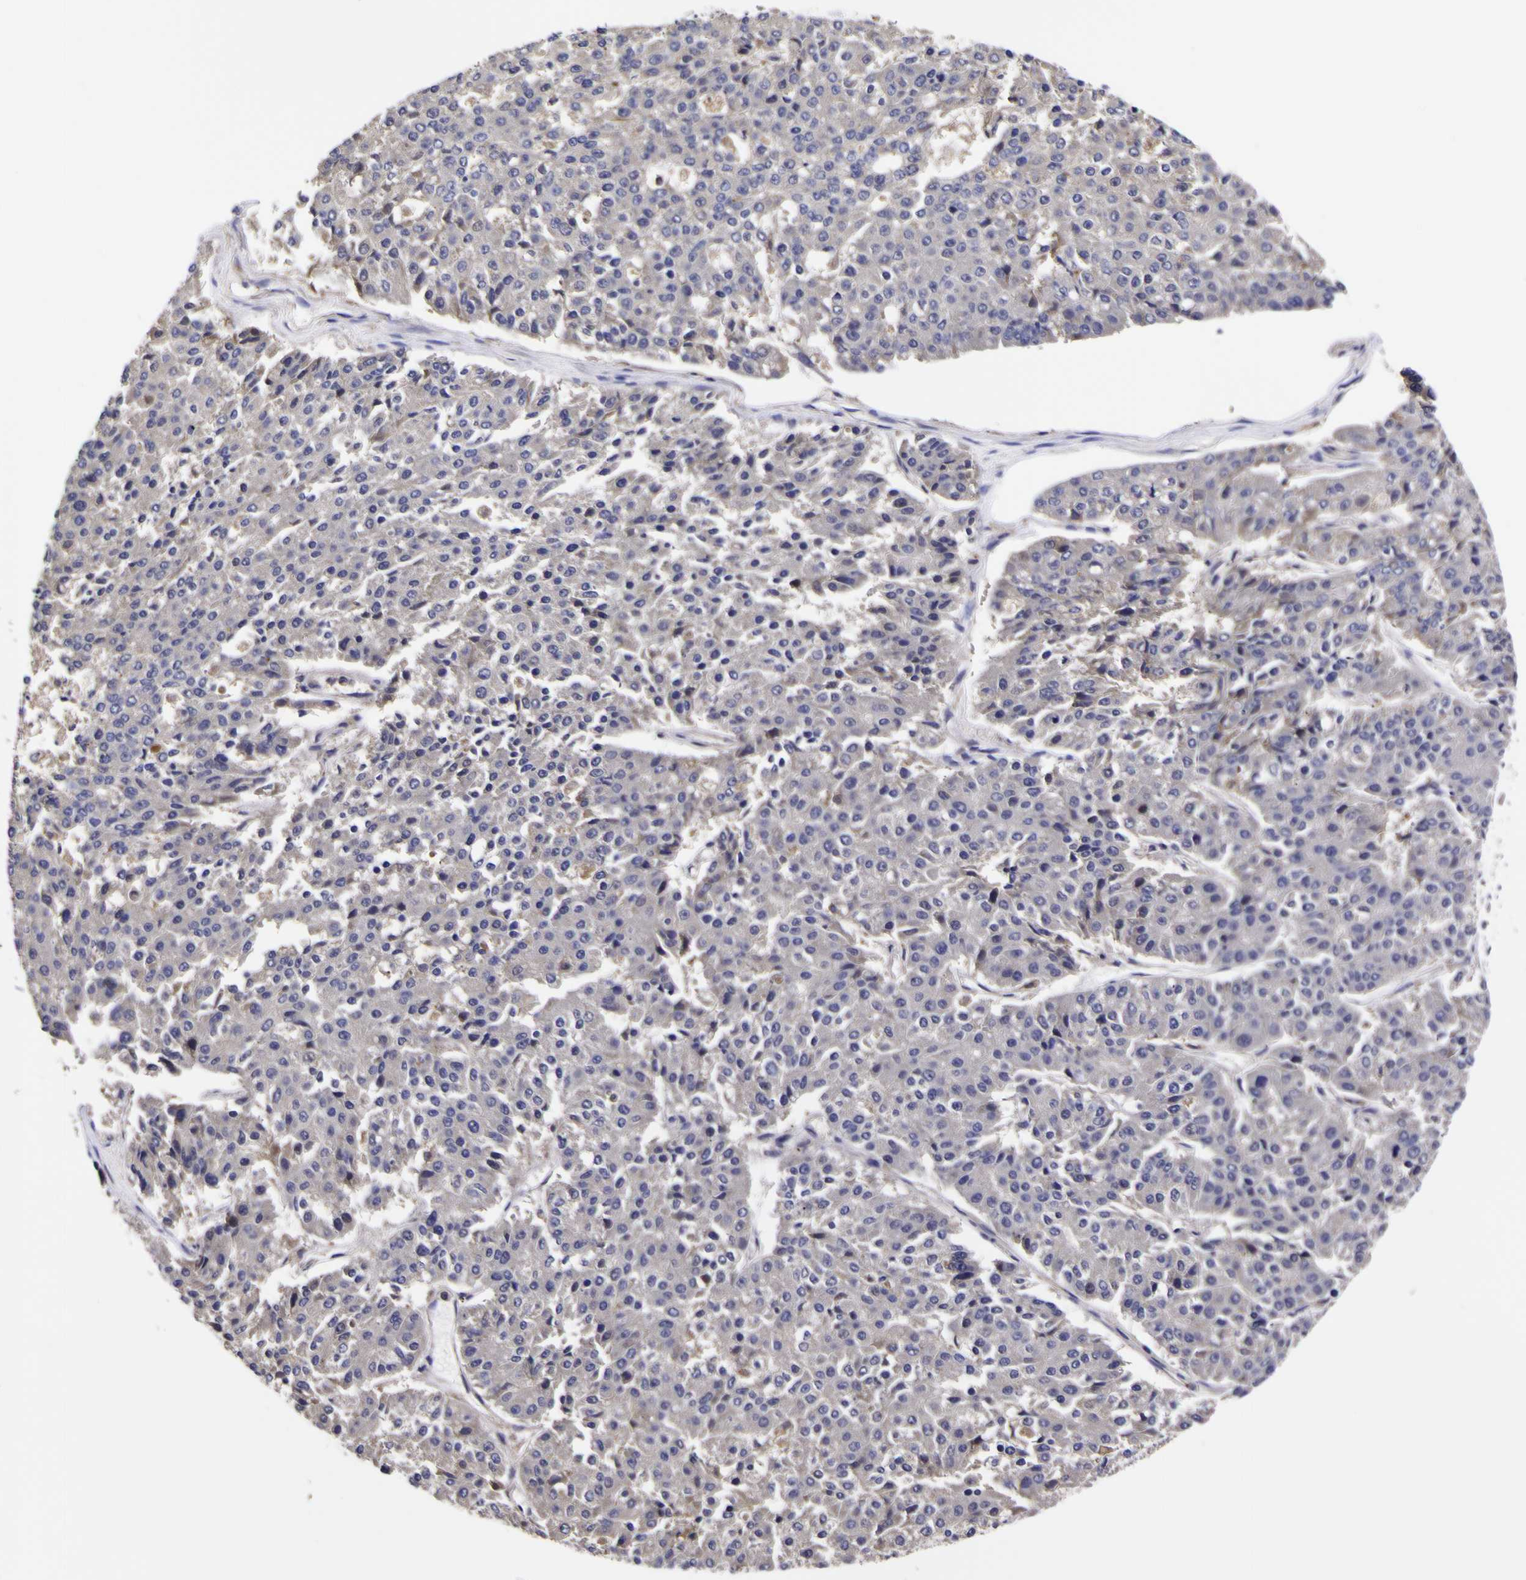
{"staining": {"intensity": "negative", "quantity": "none", "location": "none"}, "tissue": "pancreatic cancer", "cell_type": "Tumor cells", "image_type": "cancer", "snomed": [{"axis": "morphology", "description": "Adenocarcinoma, NOS"}, {"axis": "topography", "description": "Pancreas"}], "caption": "Histopathology image shows no protein staining in tumor cells of pancreatic cancer (adenocarcinoma) tissue.", "gene": "MAPK14", "patient": {"sex": "male", "age": 50}}